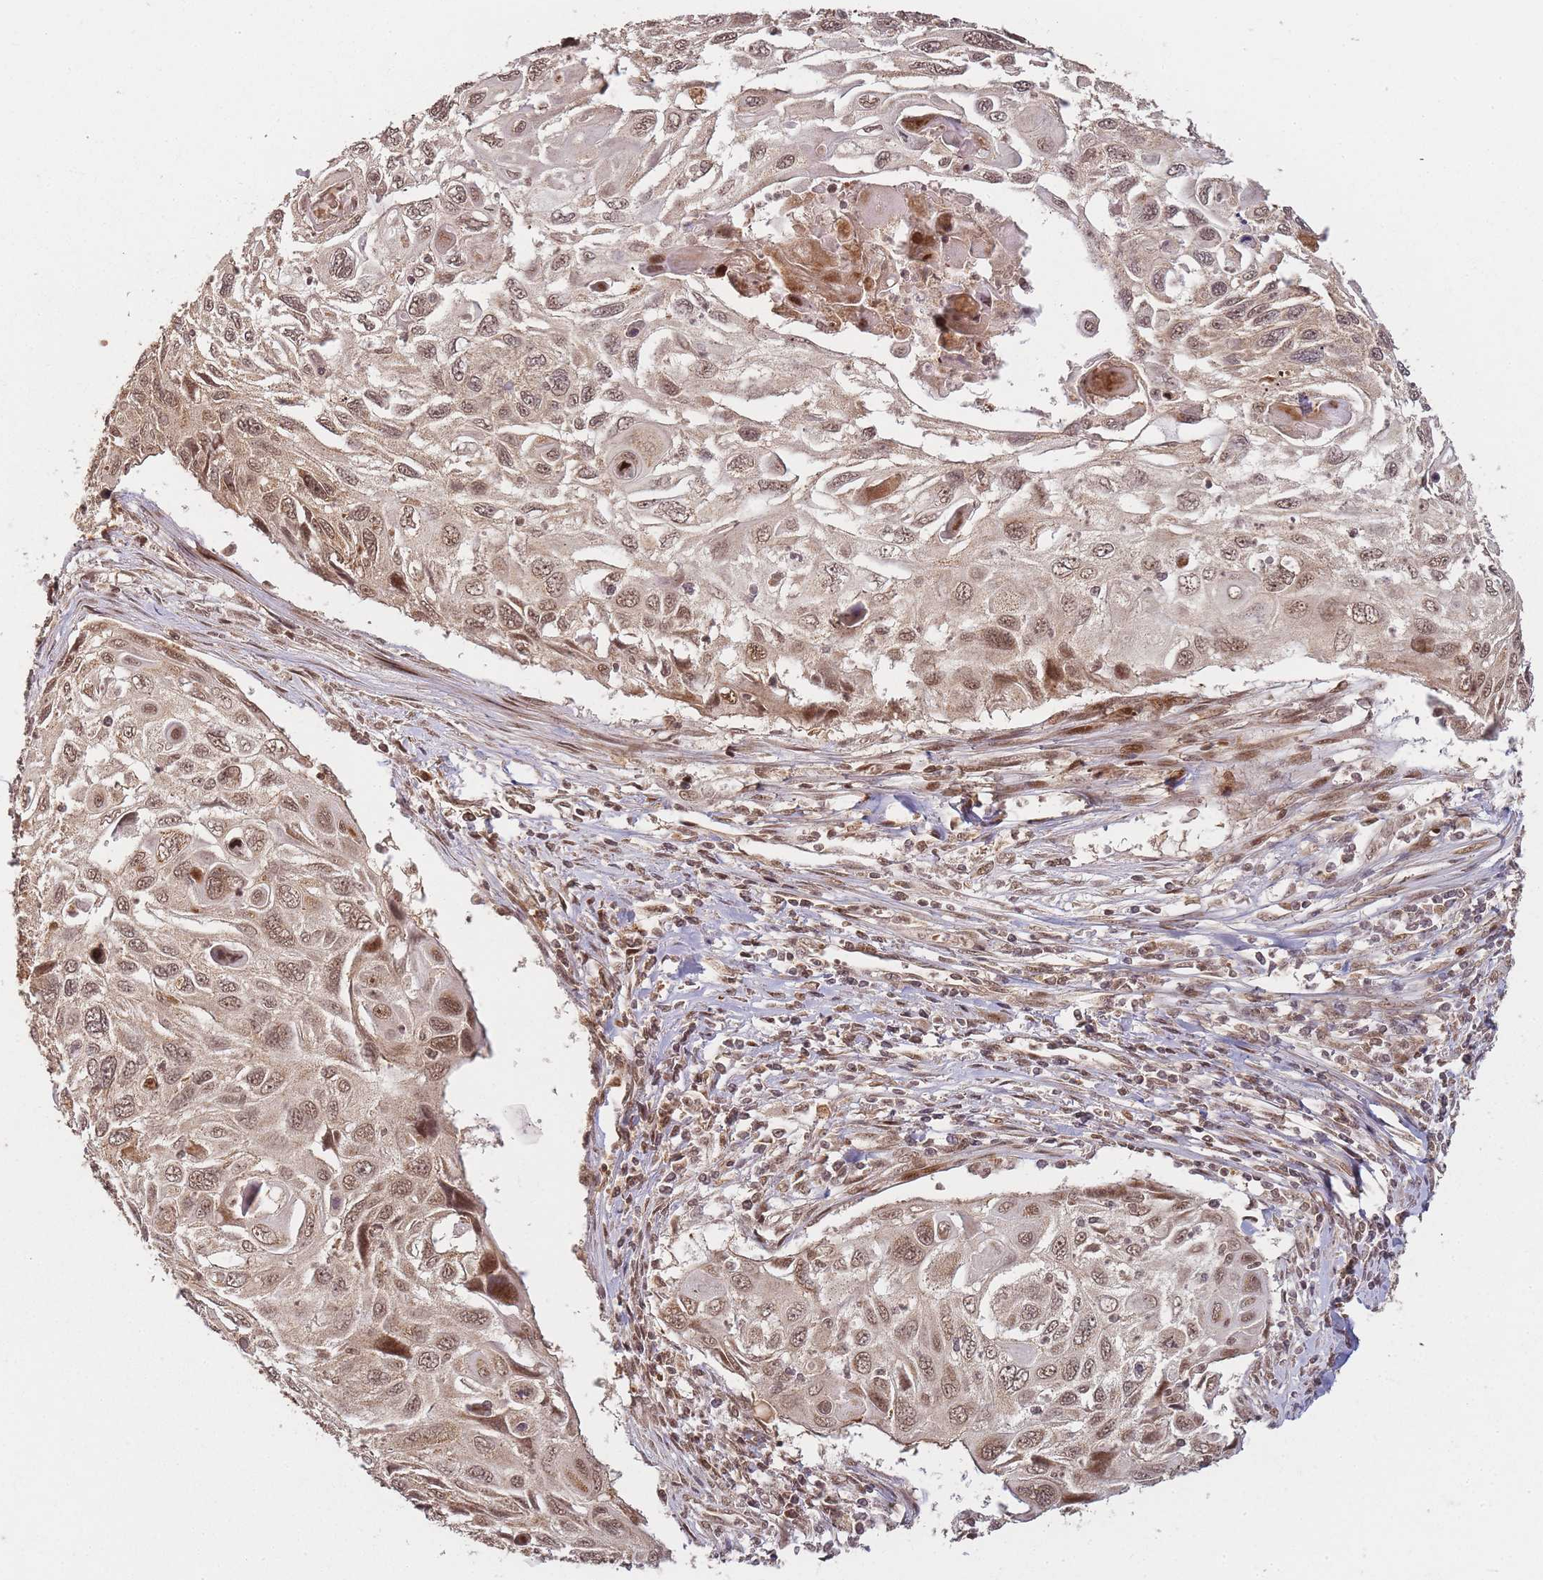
{"staining": {"intensity": "moderate", "quantity": ">75%", "location": "cytoplasmic/membranous,nuclear"}, "tissue": "cervical cancer", "cell_type": "Tumor cells", "image_type": "cancer", "snomed": [{"axis": "morphology", "description": "Squamous cell carcinoma, NOS"}, {"axis": "topography", "description": "Cervix"}], "caption": "Immunohistochemistry (IHC) of cervical cancer displays medium levels of moderate cytoplasmic/membranous and nuclear staining in approximately >75% of tumor cells. The protein is stained brown, and the nuclei are stained in blue (DAB IHC with brightfield microscopy, high magnification).", "gene": "ZNF497", "patient": {"sex": "female", "age": 70}}